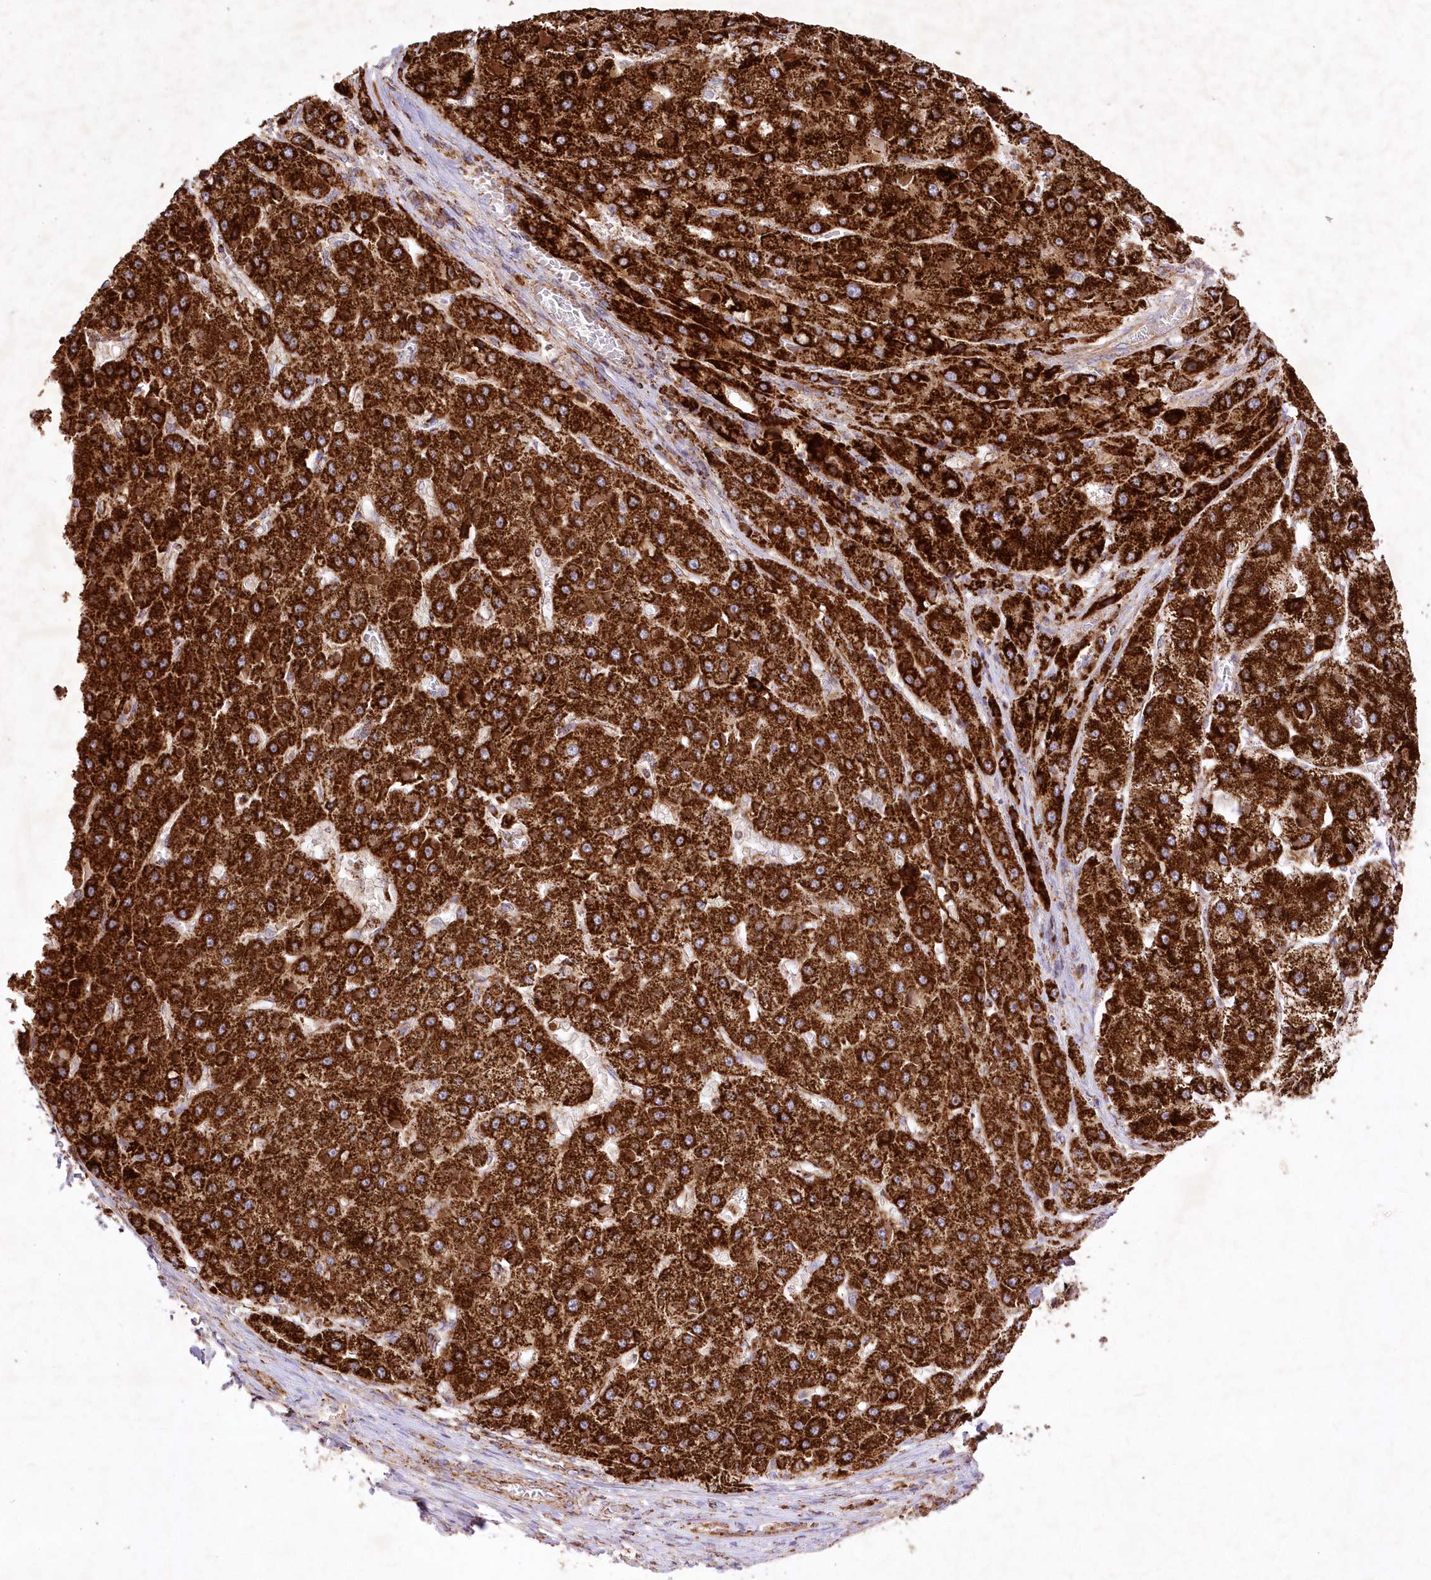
{"staining": {"intensity": "strong", "quantity": ">75%", "location": "cytoplasmic/membranous"}, "tissue": "liver cancer", "cell_type": "Tumor cells", "image_type": "cancer", "snomed": [{"axis": "morphology", "description": "Carcinoma, Hepatocellular, NOS"}, {"axis": "topography", "description": "Liver"}], "caption": "Tumor cells demonstrate strong cytoplasmic/membranous positivity in approximately >75% of cells in liver cancer (hepatocellular carcinoma).", "gene": "ASNSD1", "patient": {"sex": "female", "age": 73}}